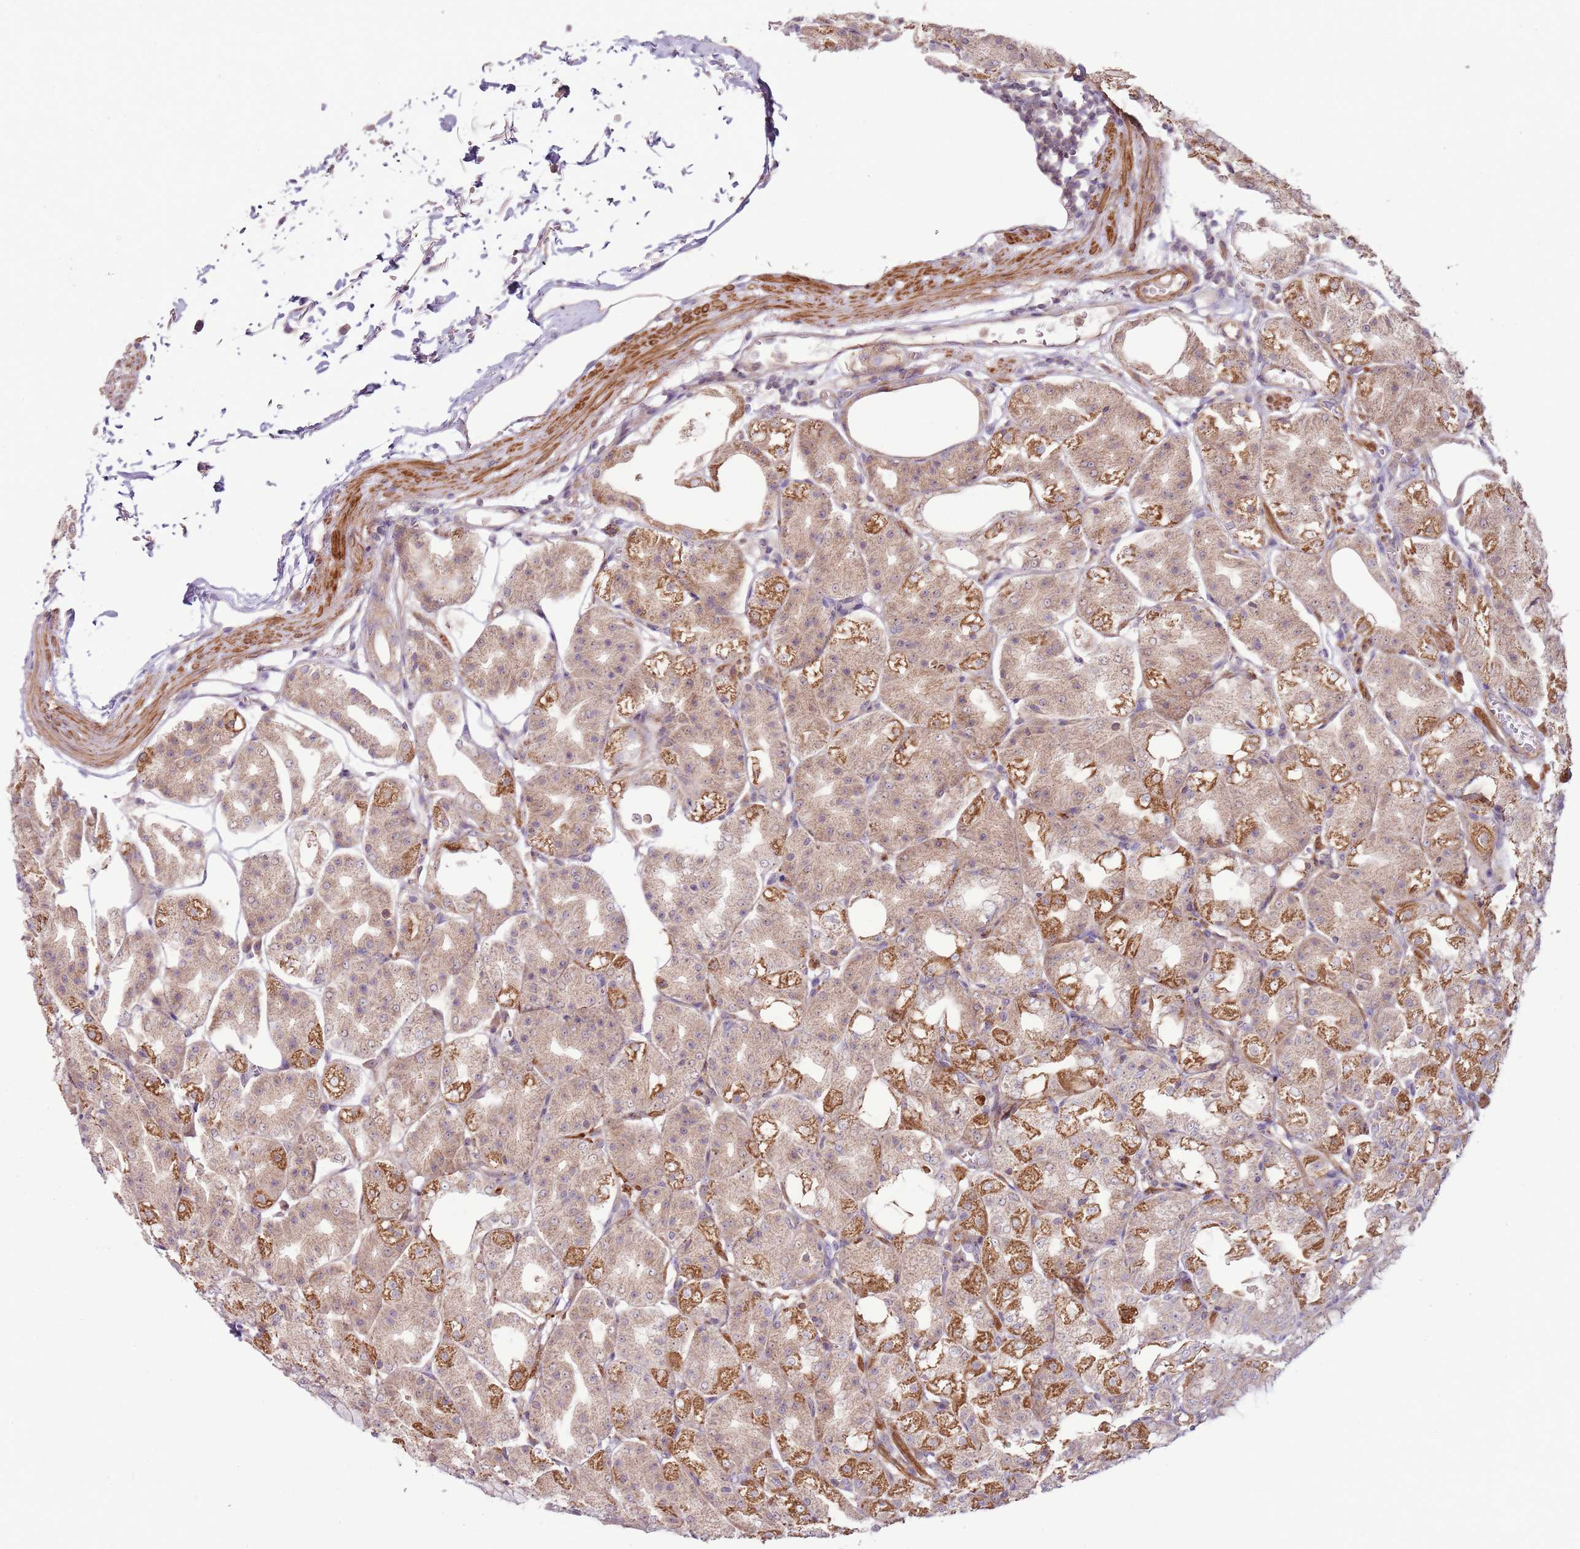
{"staining": {"intensity": "moderate", "quantity": "25%-75%", "location": "cytoplasmic/membranous"}, "tissue": "stomach", "cell_type": "Glandular cells", "image_type": "normal", "snomed": [{"axis": "morphology", "description": "Normal tissue, NOS"}, {"axis": "topography", "description": "Stomach, lower"}], "caption": "A micrograph of stomach stained for a protein demonstrates moderate cytoplasmic/membranous brown staining in glandular cells. (brown staining indicates protein expression, while blue staining denotes nuclei).", "gene": "DTD2", "patient": {"sex": "male", "age": 71}}